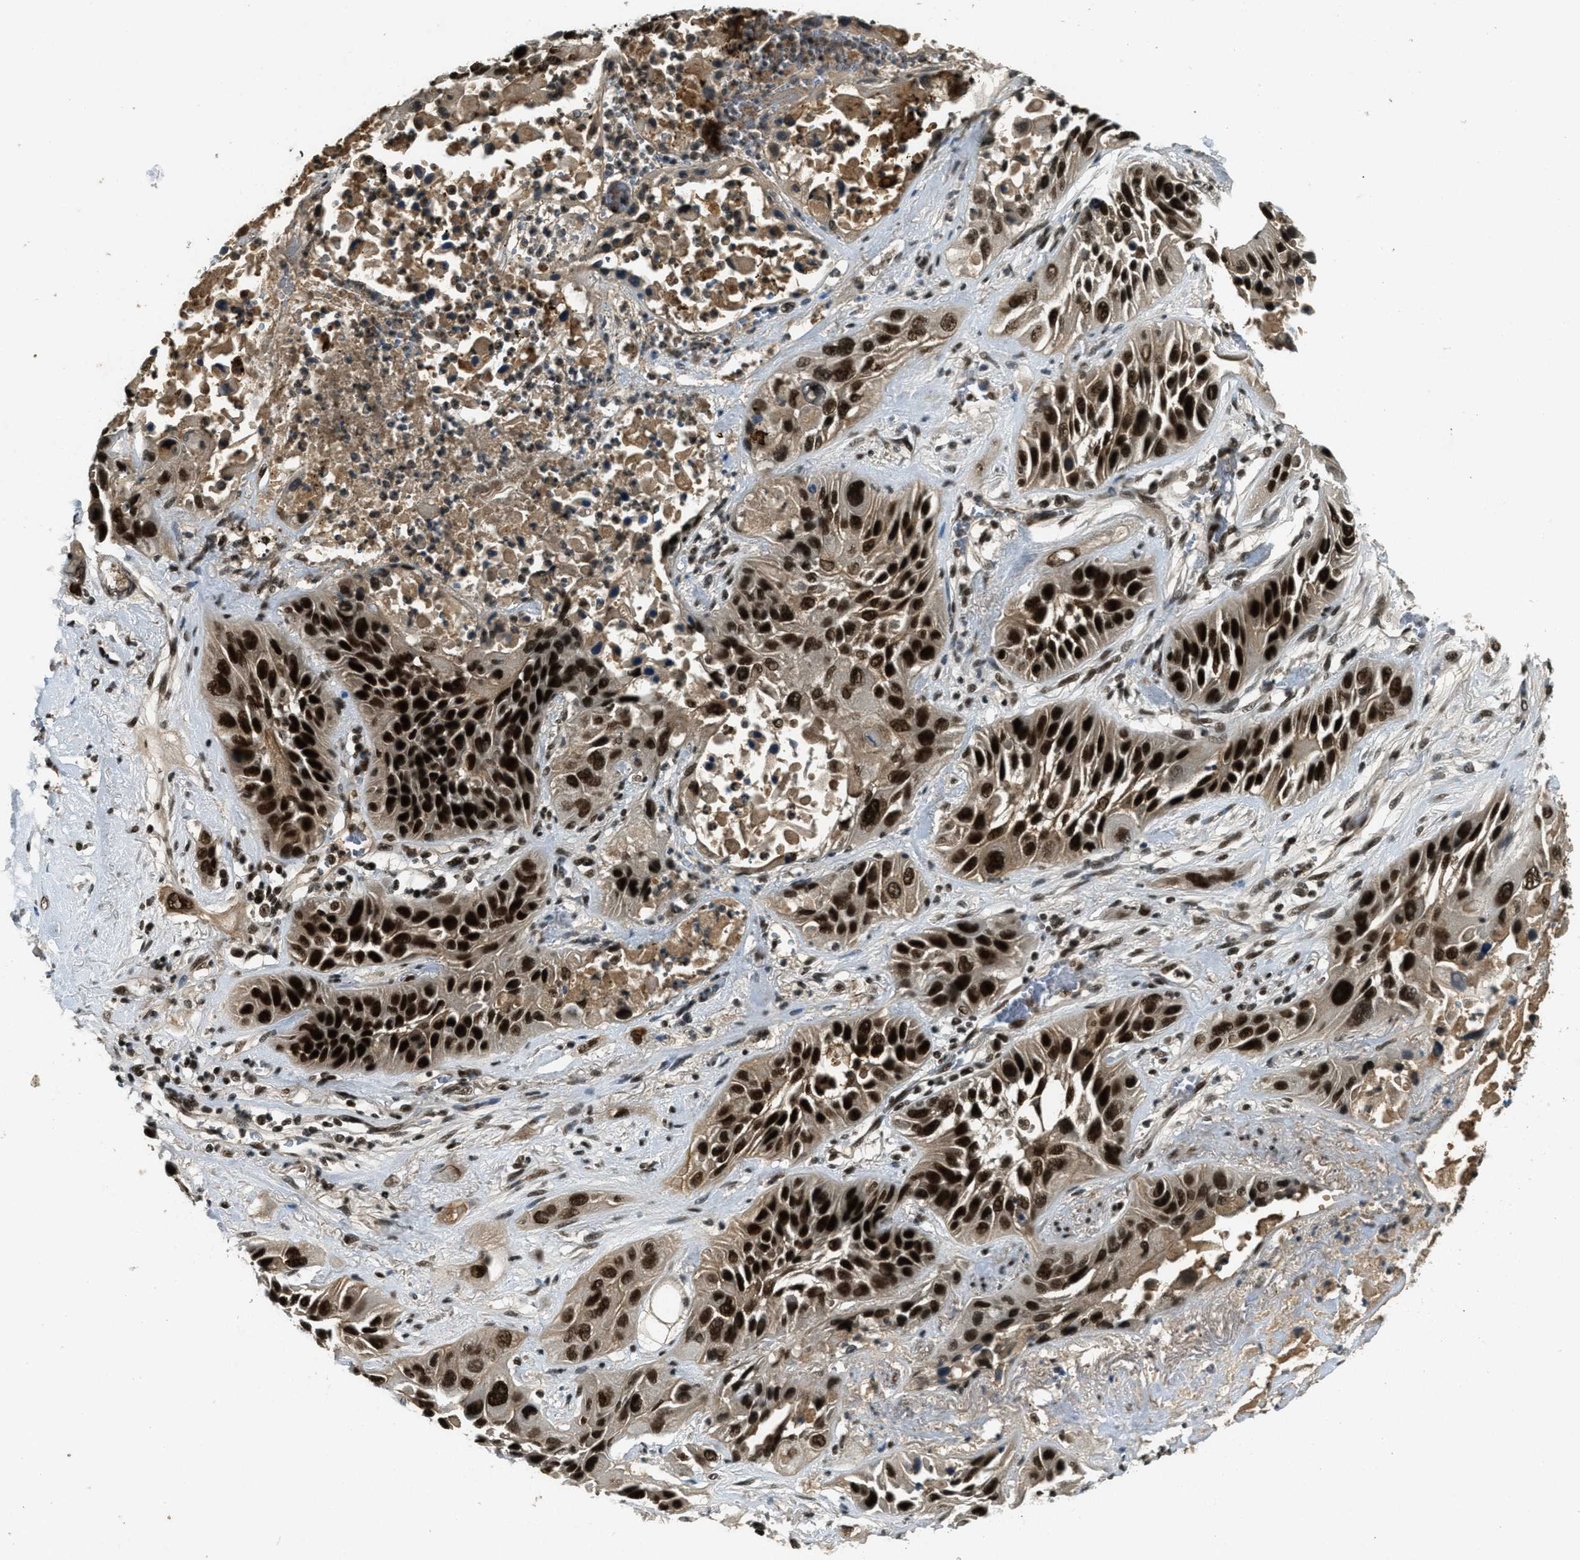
{"staining": {"intensity": "strong", "quantity": ">75%", "location": "cytoplasmic/membranous,nuclear"}, "tissue": "lung cancer", "cell_type": "Tumor cells", "image_type": "cancer", "snomed": [{"axis": "morphology", "description": "Squamous cell carcinoma, NOS"}, {"axis": "topography", "description": "Lung"}], "caption": "Protein staining by IHC reveals strong cytoplasmic/membranous and nuclear expression in about >75% of tumor cells in squamous cell carcinoma (lung).", "gene": "ZNF148", "patient": {"sex": "female", "age": 76}}